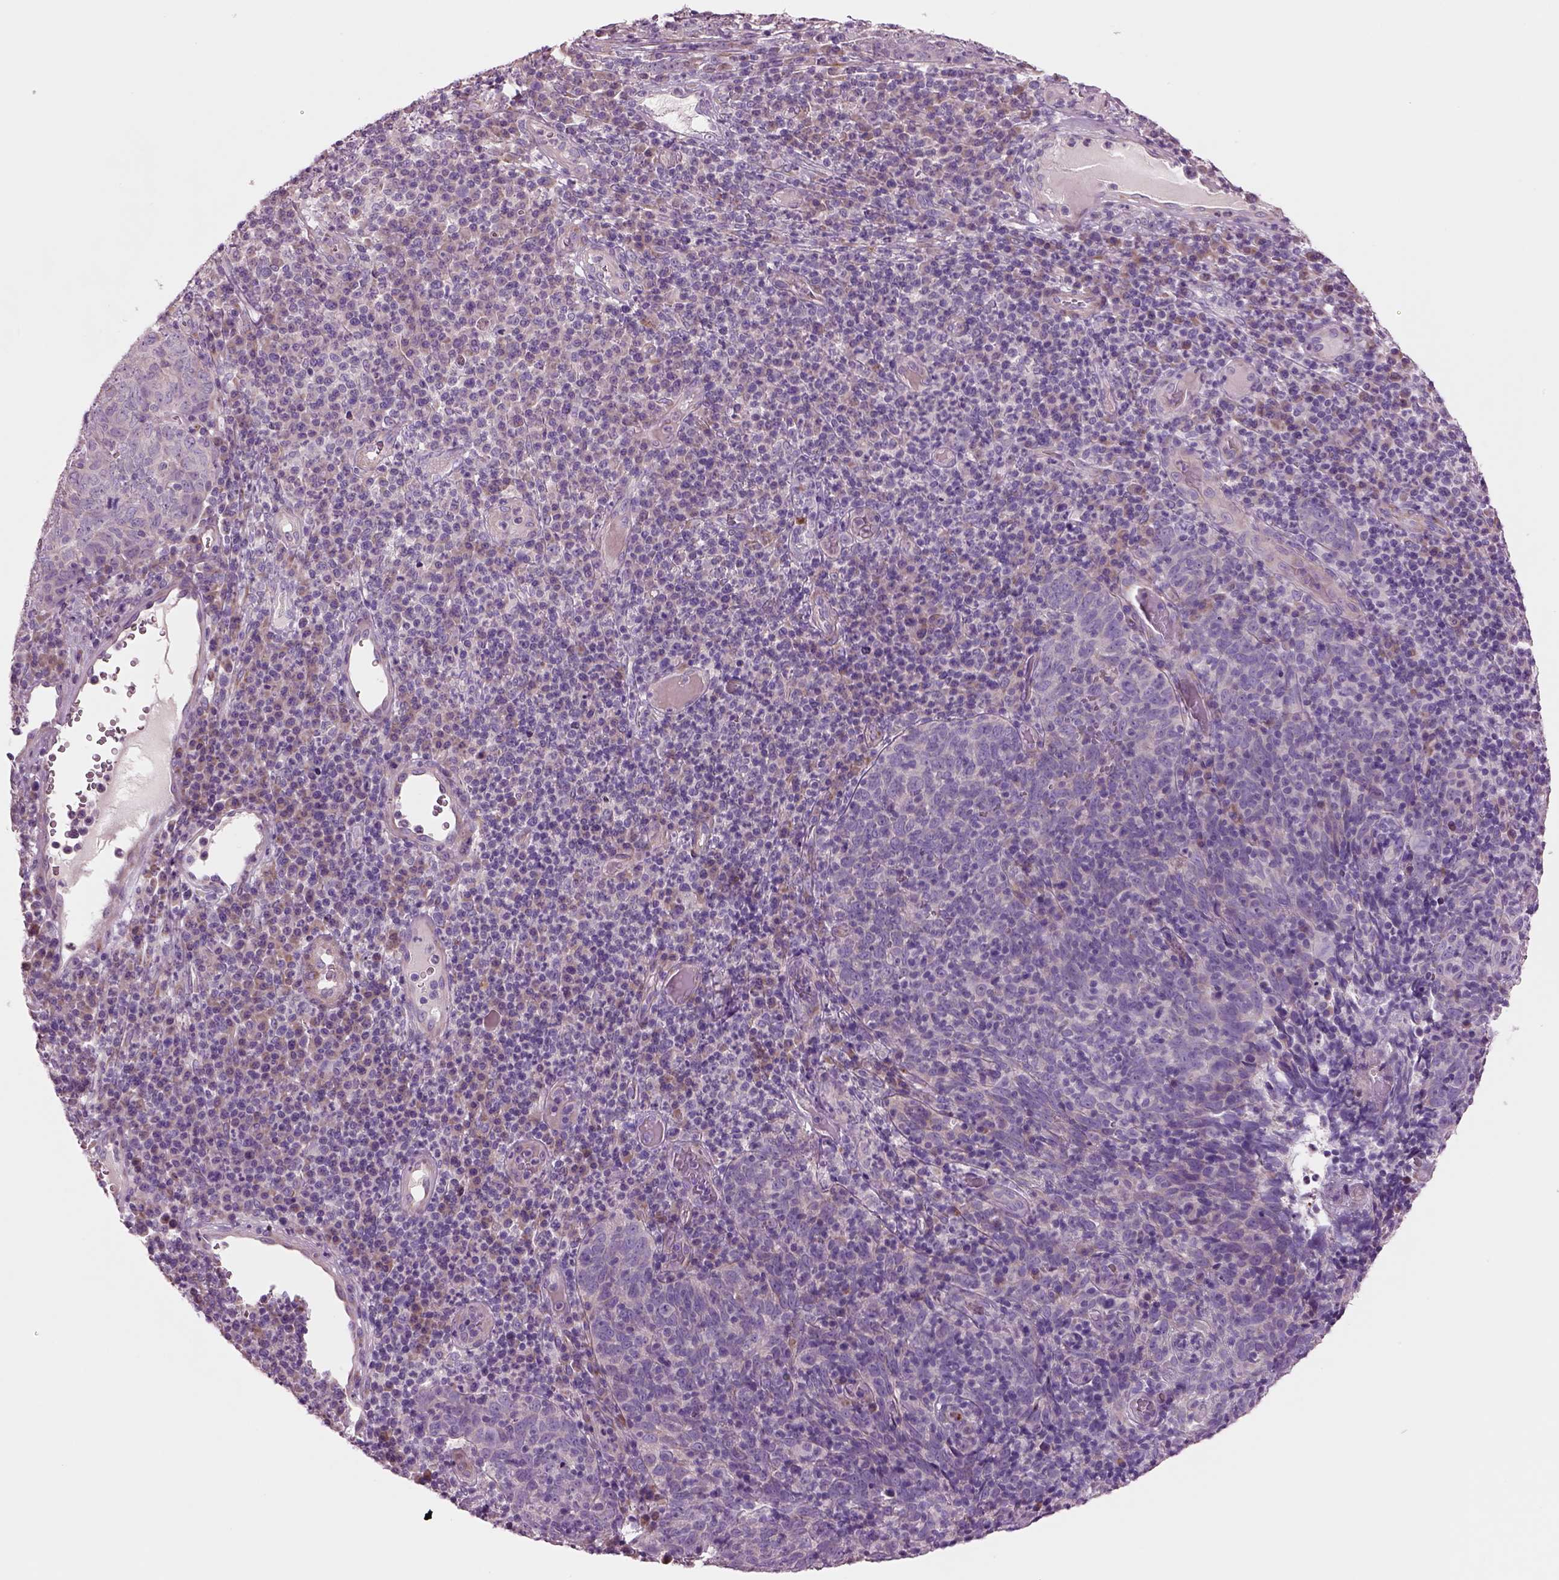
{"staining": {"intensity": "weak", "quantity": "<25%", "location": "cytoplasmic/membranous"}, "tissue": "skin cancer", "cell_type": "Tumor cells", "image_type": "cancer", "snomed": [{"axis": "morphology", "description": "Squamous cell carcinoma, NOS"}, {"axis": "topography", "description": "Skin"}, {"axis": "topography", "description": "Anal"}], "caption": "Skin cancer (squamous cell carcinoma) was stained to show a protein in brown. There is no significant staining in tumor cells.", "gene": "PLPP7", "patient": {"sex": "female", "age": 51}}